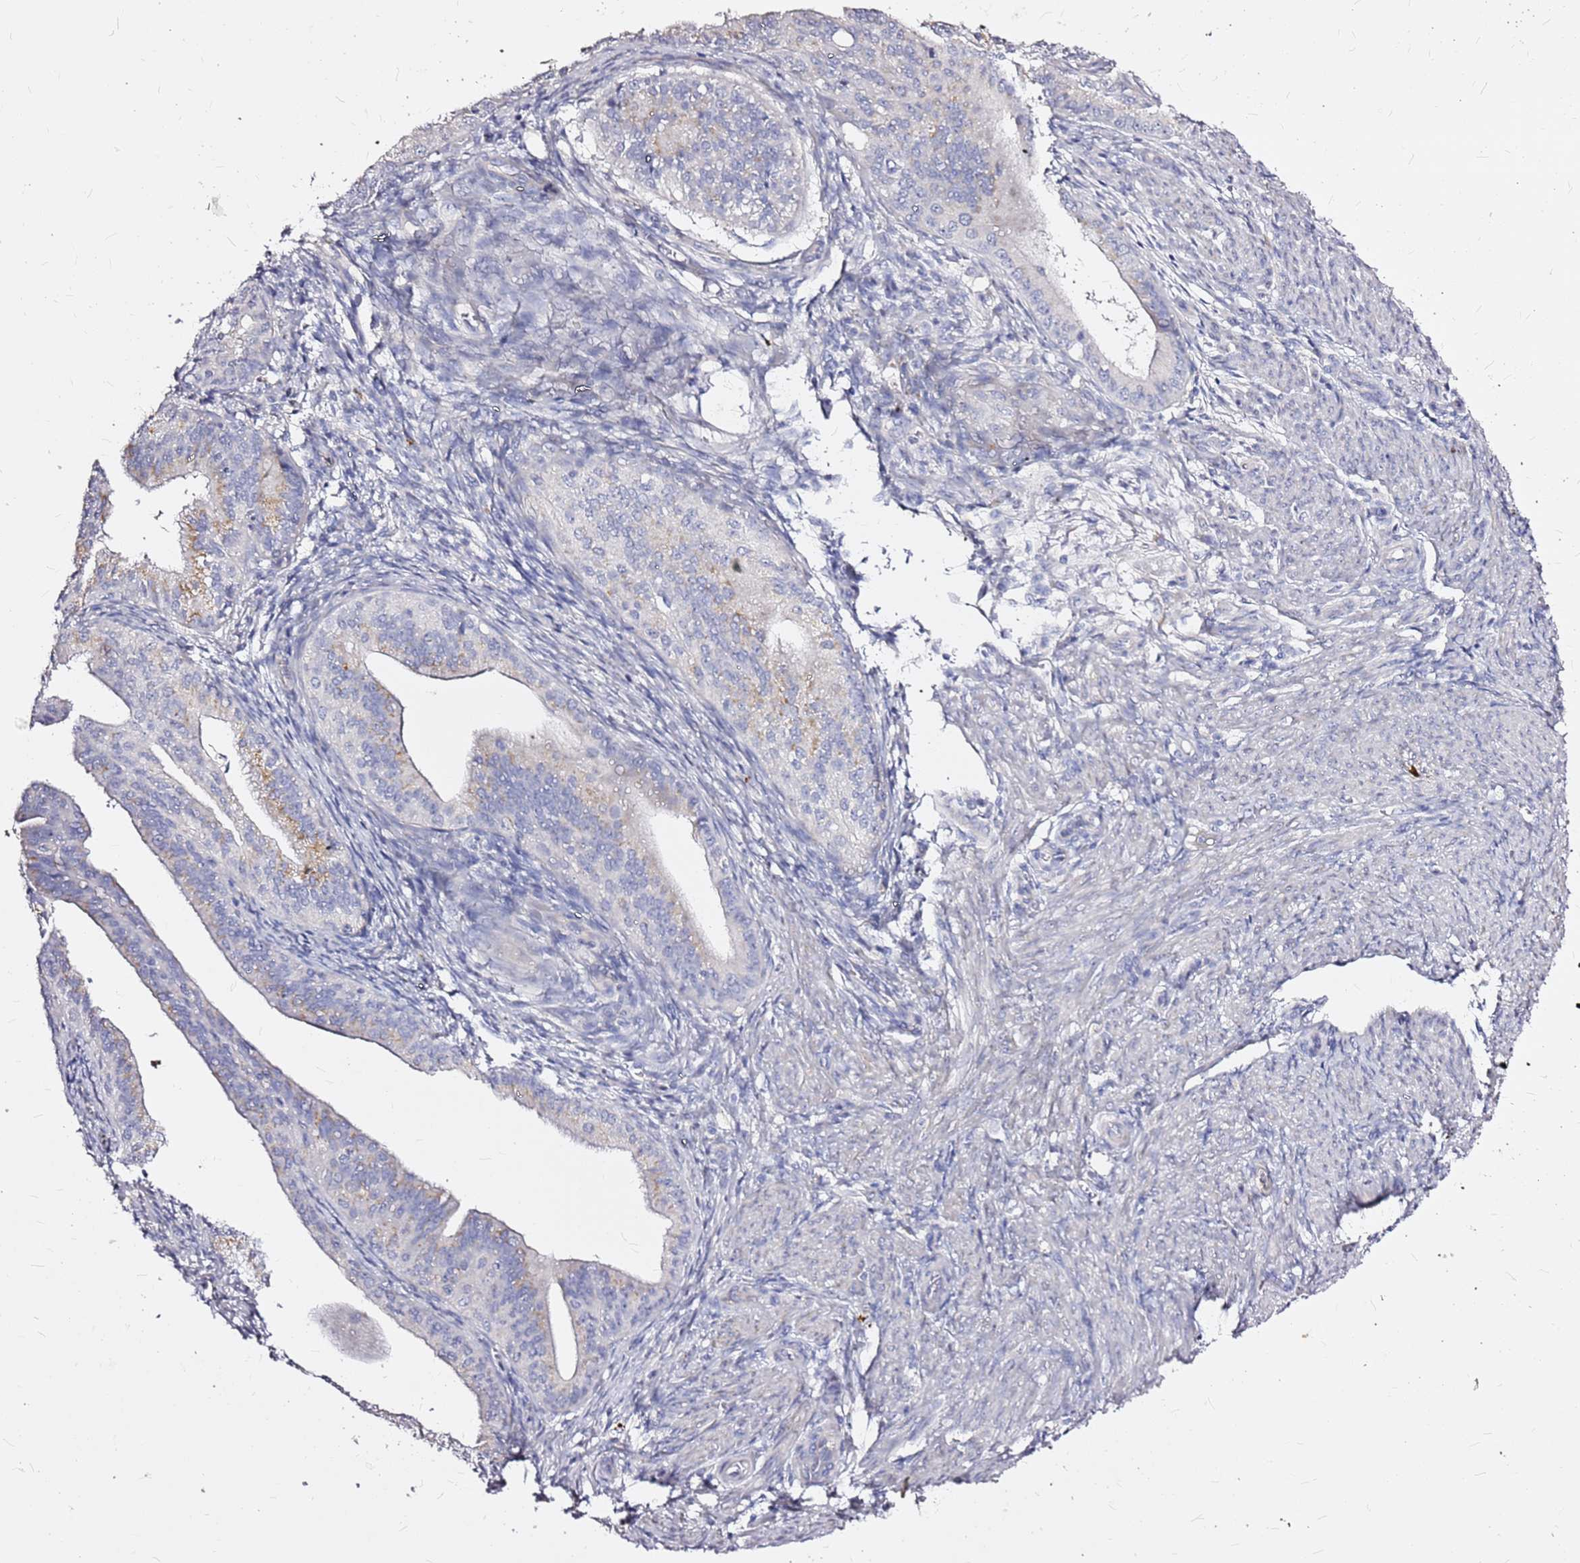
{"staining": {"intensity": "weak", "quantity": "<25%", "location": "cytoplasmic/membranous"}, "tissue": "endometrial cancer", "cell_type": "Tumor cells", "image_type": "cancer", "snomed": [{"axis": "morphology", "description": "Adenocarcinoma, NOS"}, {"axis": "topography", "description": "Endometrium"}], "caption": "Immunohistochemistry micrograph of endometrial adenocarcinoma stained for a protein (brown), which demonstrates no positivity in tumor cells.", "gene": "CASD1", "patient": {"sex": "female", "age": 50}}